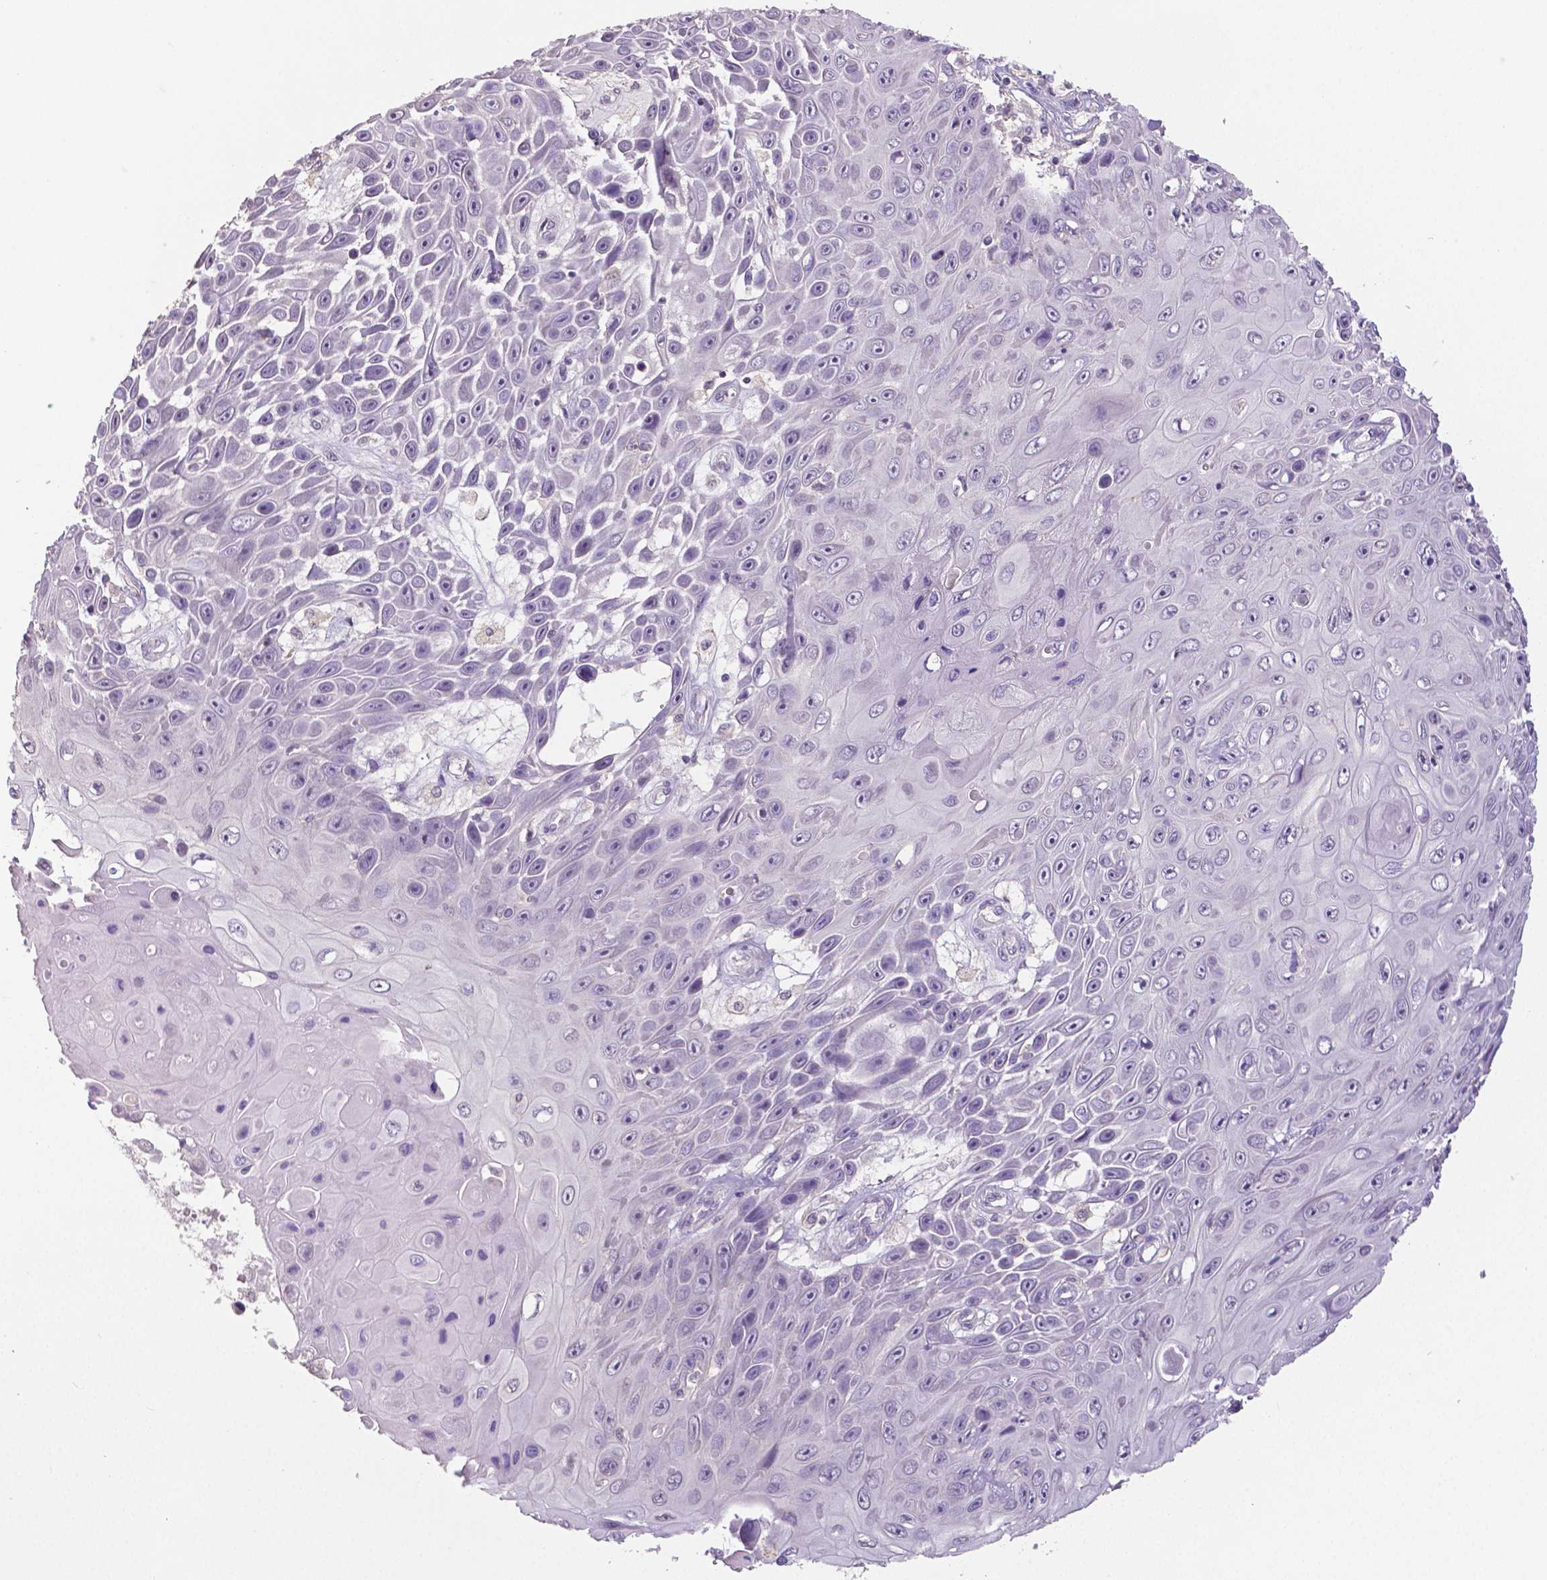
{"staining": {"intensity": "negative", "quantity": "none", "location": "none"}, "tissue": "skin cancer", "cell_type": "Tumor cells", "image_type": "cancer", "snomed": [{"axis": "morphology", "description": "Squamous cell carcinoma, NOS"}, {"axis": "topography", "description": "Skin"}], "caption": "Micrograph shows no significant protein expression in tumor cells of skin squamous cell carcinoma.", "gene": "CRMP1", "patient": {"sex": "male", "age": 82}}